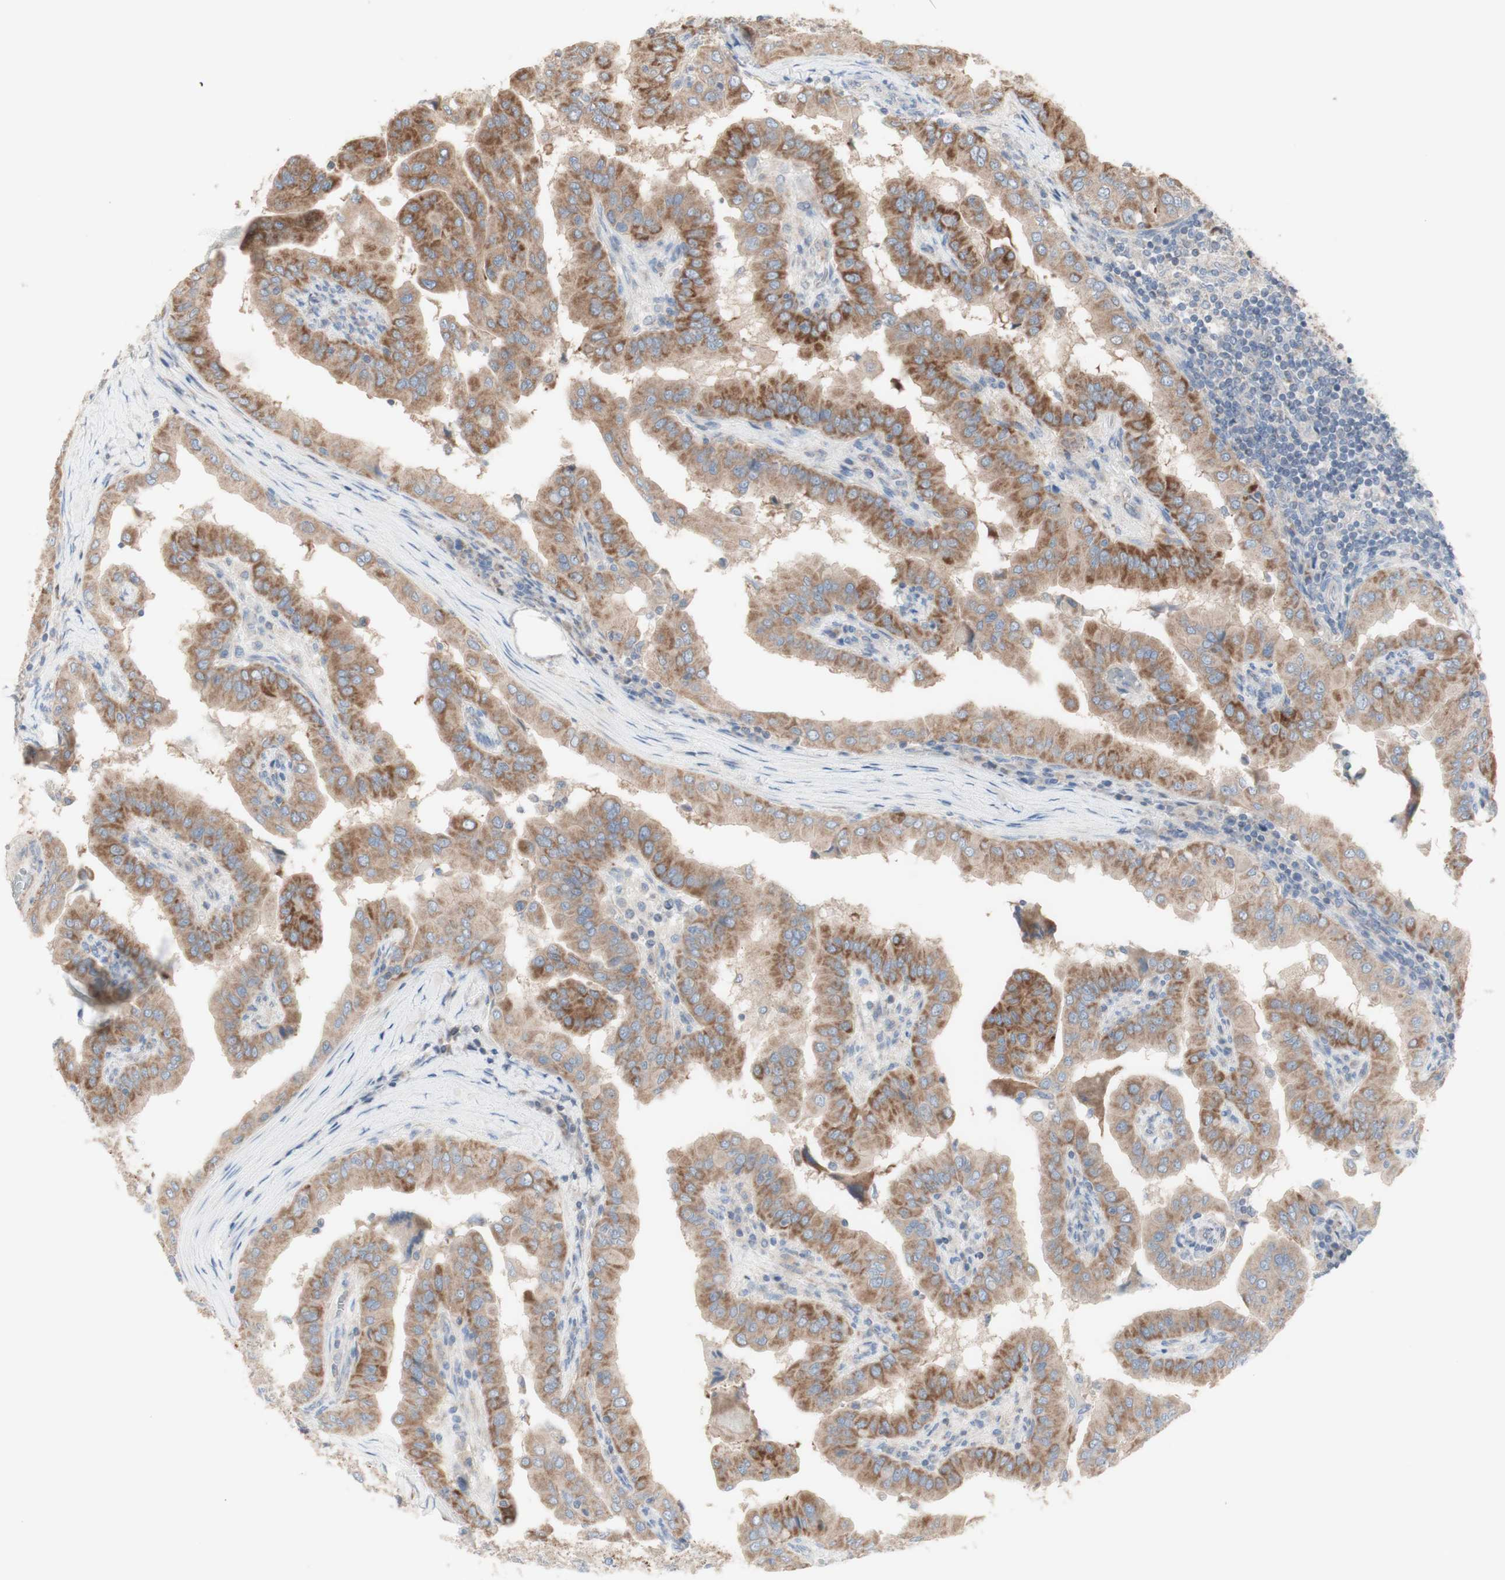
{"staining": {"intensity": "moderate", "quantity": "25%-75%", "location": "cytoplasmic/membranous"}, "tissue": "thyroid cancer", "cell_type": "Tumor cells", "image_type": "cancer", "snomed": [{"axis": "morphology", "description": "Papillary adenocarcinoma, NOS"}, {"axis": "topography", "description": "Thyroid gland"}], "caption": "About 25%-75% of tumor cells in thyroid papillary adenocarcinoma display moderate cytoplasmic/membranous protein staining as visualized by brown immunohistochemical staining.", "gene": "C3orf52", "patient": {"sex": "male", "age": 33}}